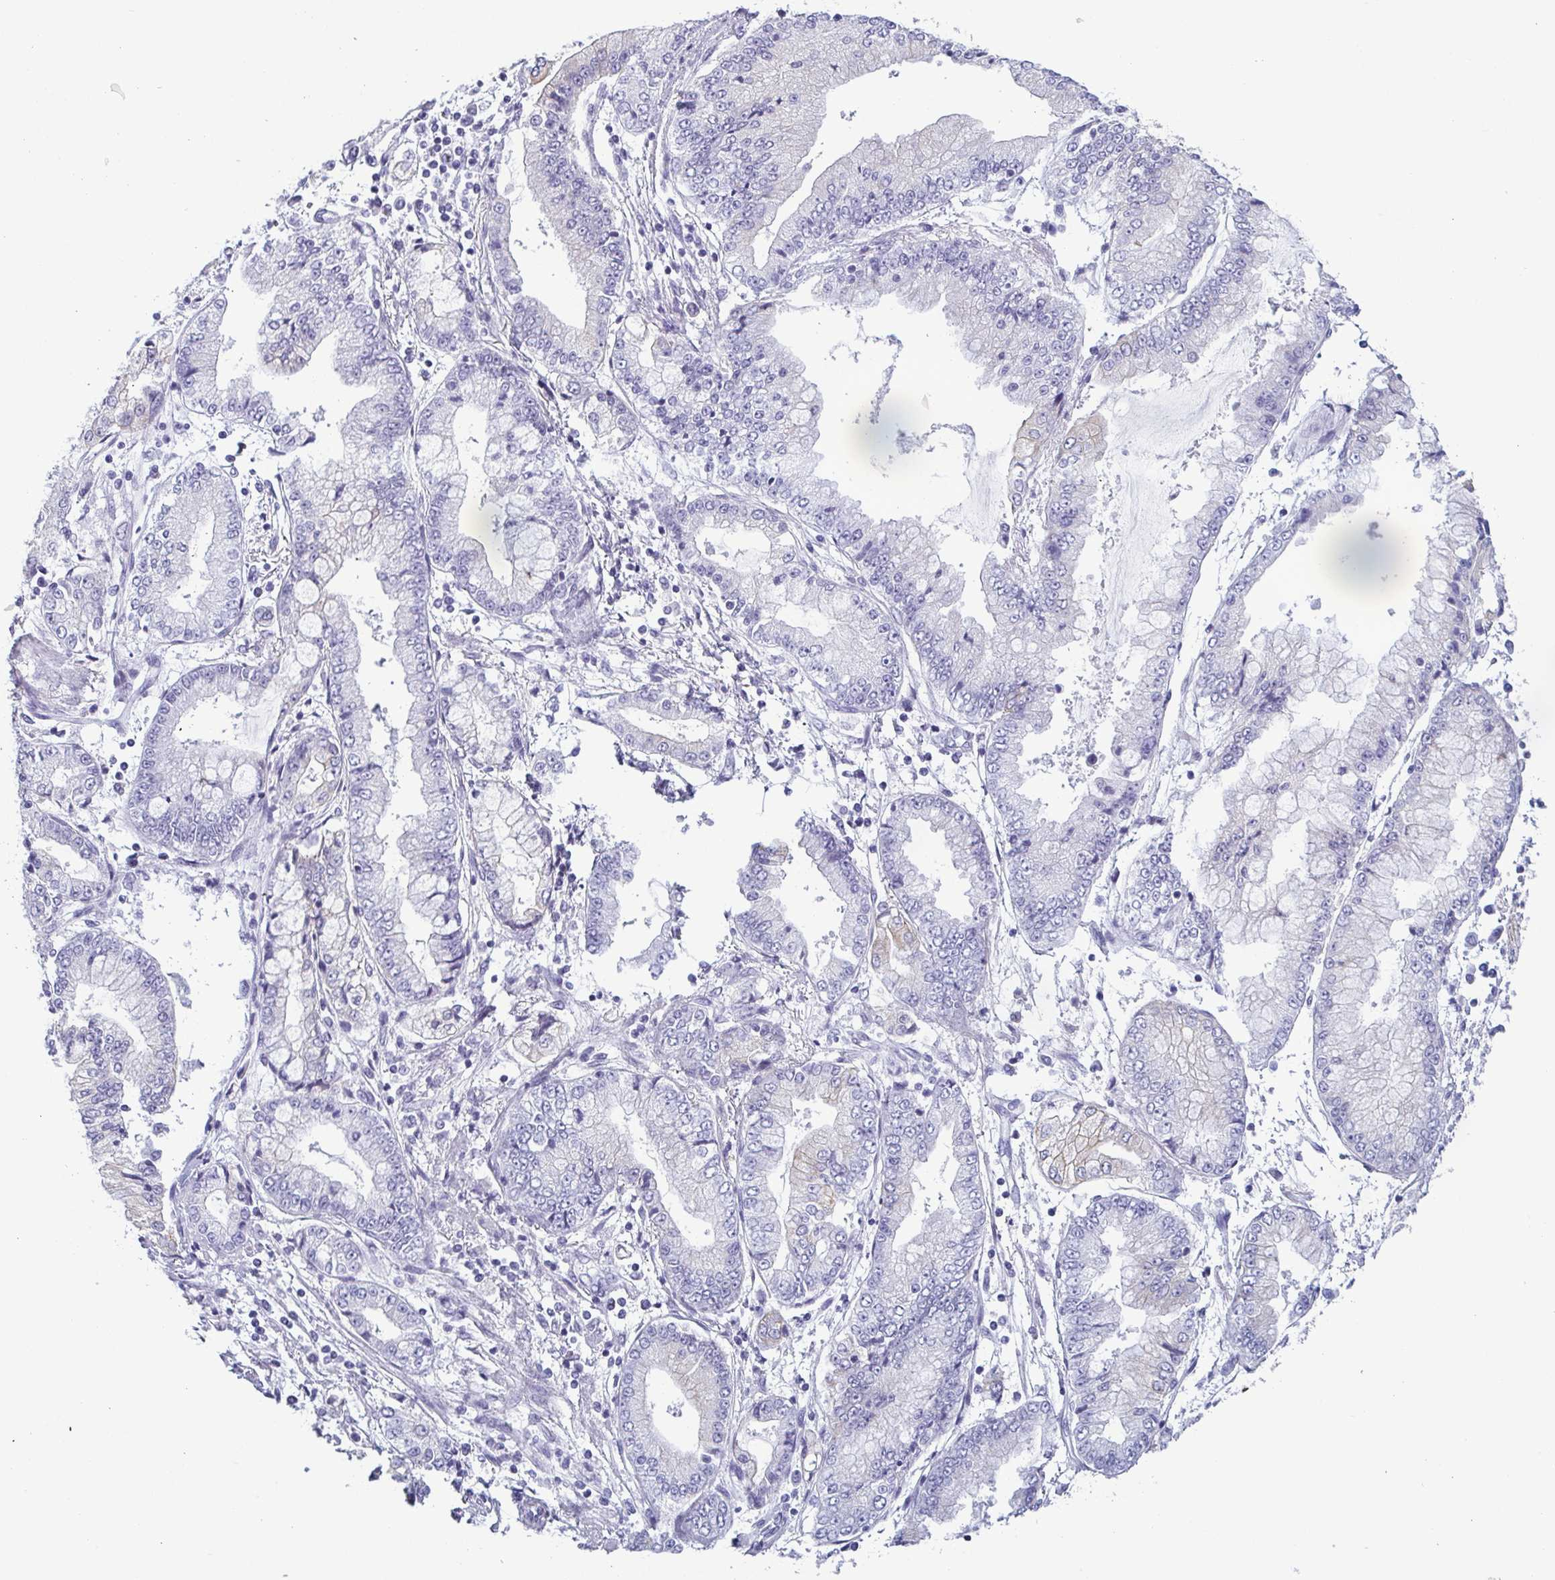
{"staining": {"intensity": "negative", "quantity": "none", "location": "none"}, "tissue": "stomach cancer", "cell_type": "Tumor cells", "image_type": "cancer", "snomed": [{"axis": "morphology", "description": "Adenocarcinoma, NOS"}, {"axis": "topography", "description": "Stomach, upper"}], "caption": "Stomach cancer (adenocarcinoma) was stained to show a protein in brown. There is no significant positivity in tumor cells.", "gene": "KRT10", "patient": {"sex": "female", "age": 74}}